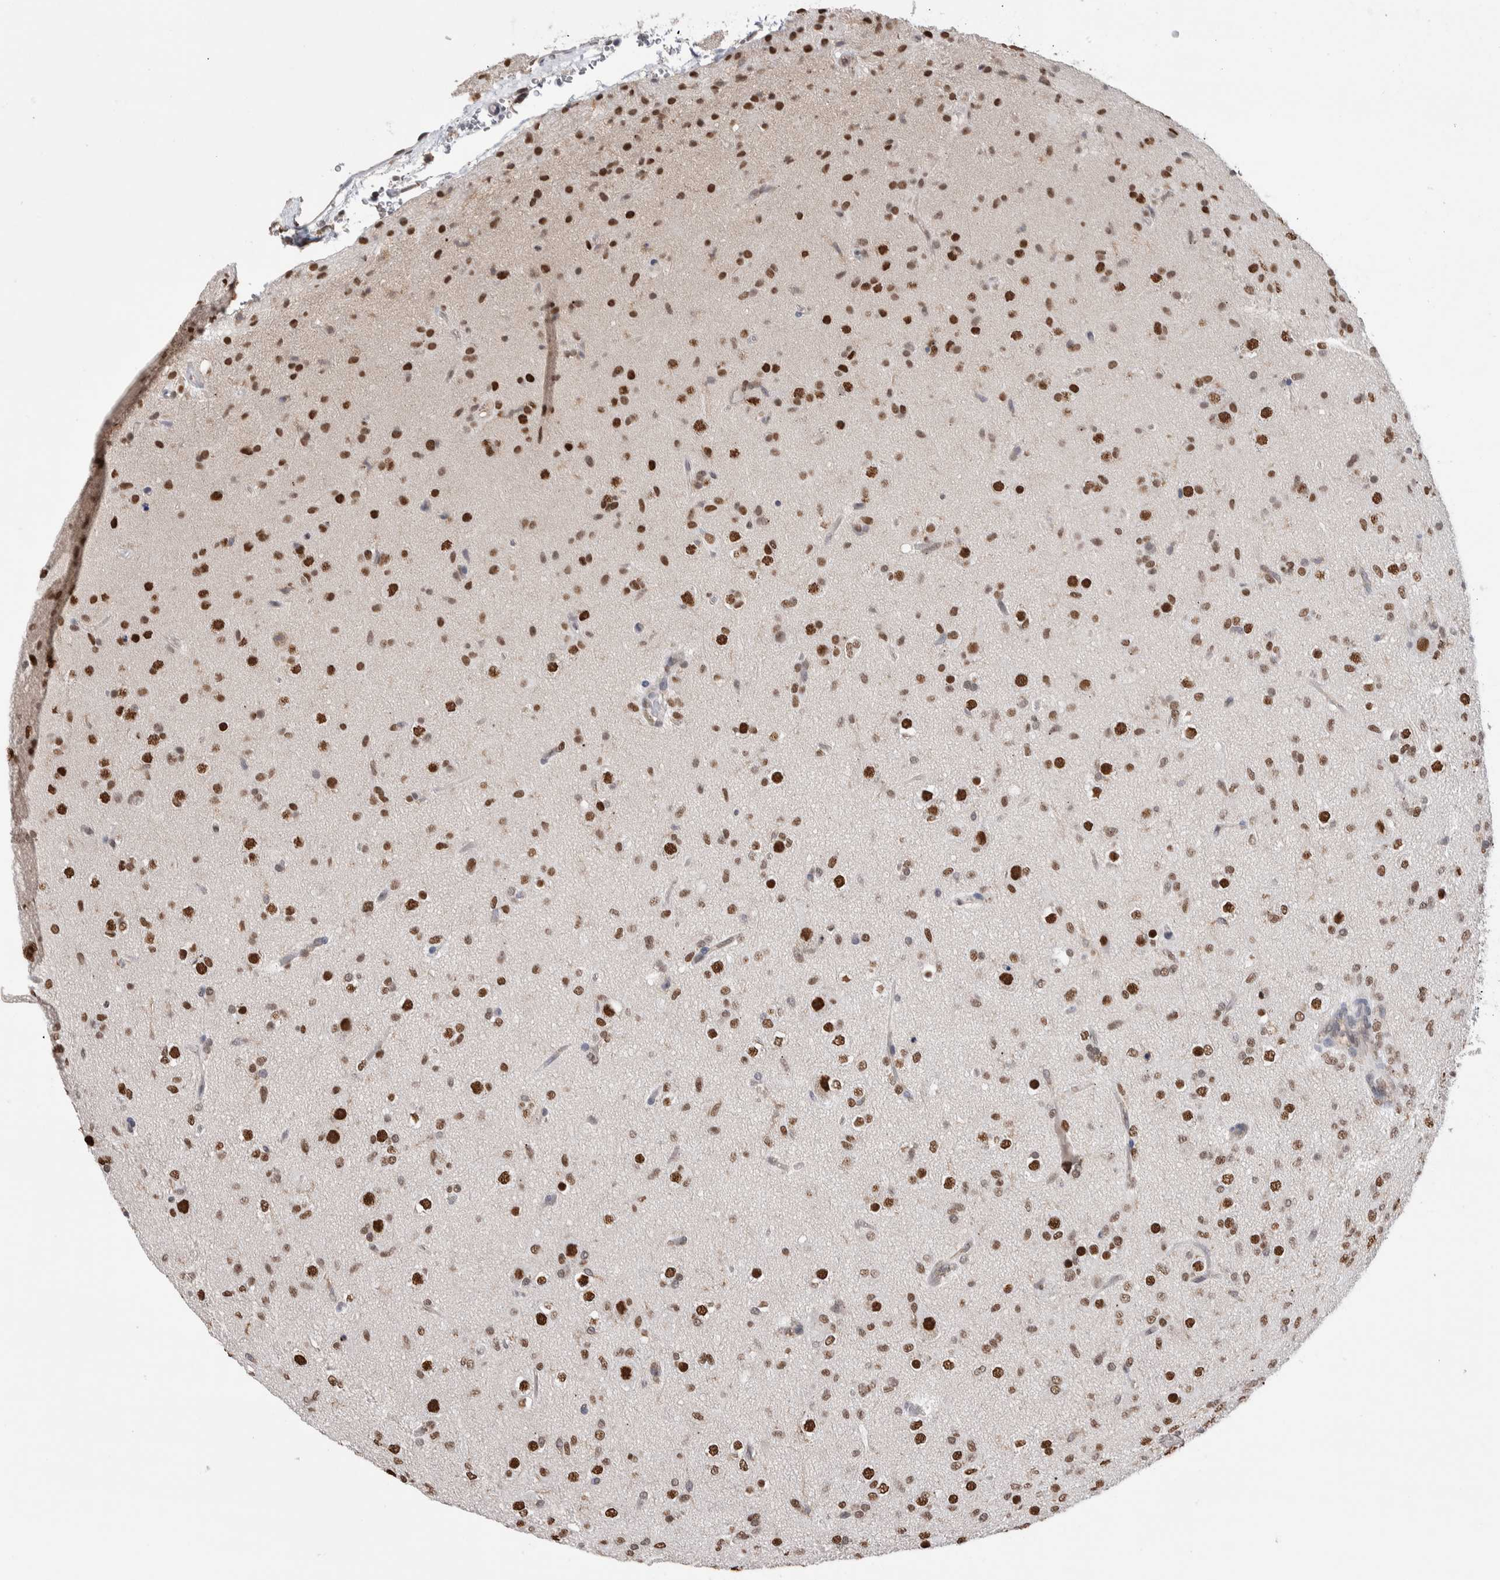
{"staining": {"intensity": "strong", "quantity": ">75%", "location": "nuclear"}, "tissue": "glioma", "cell_type": "Tumor cells", "image_type": "cancer", "snomed": [{"axis": "morphology", "description": "Glioma, malignant, Low grade"}, {"axis": "topography", "description": "Brain"}], "caption": "Malignant glioma (low-grade) stained with a protein marker reveals strong staining in tumor cells.", "gene": "ZBTB49", "patient": {"sex": "male", "age": 65}}